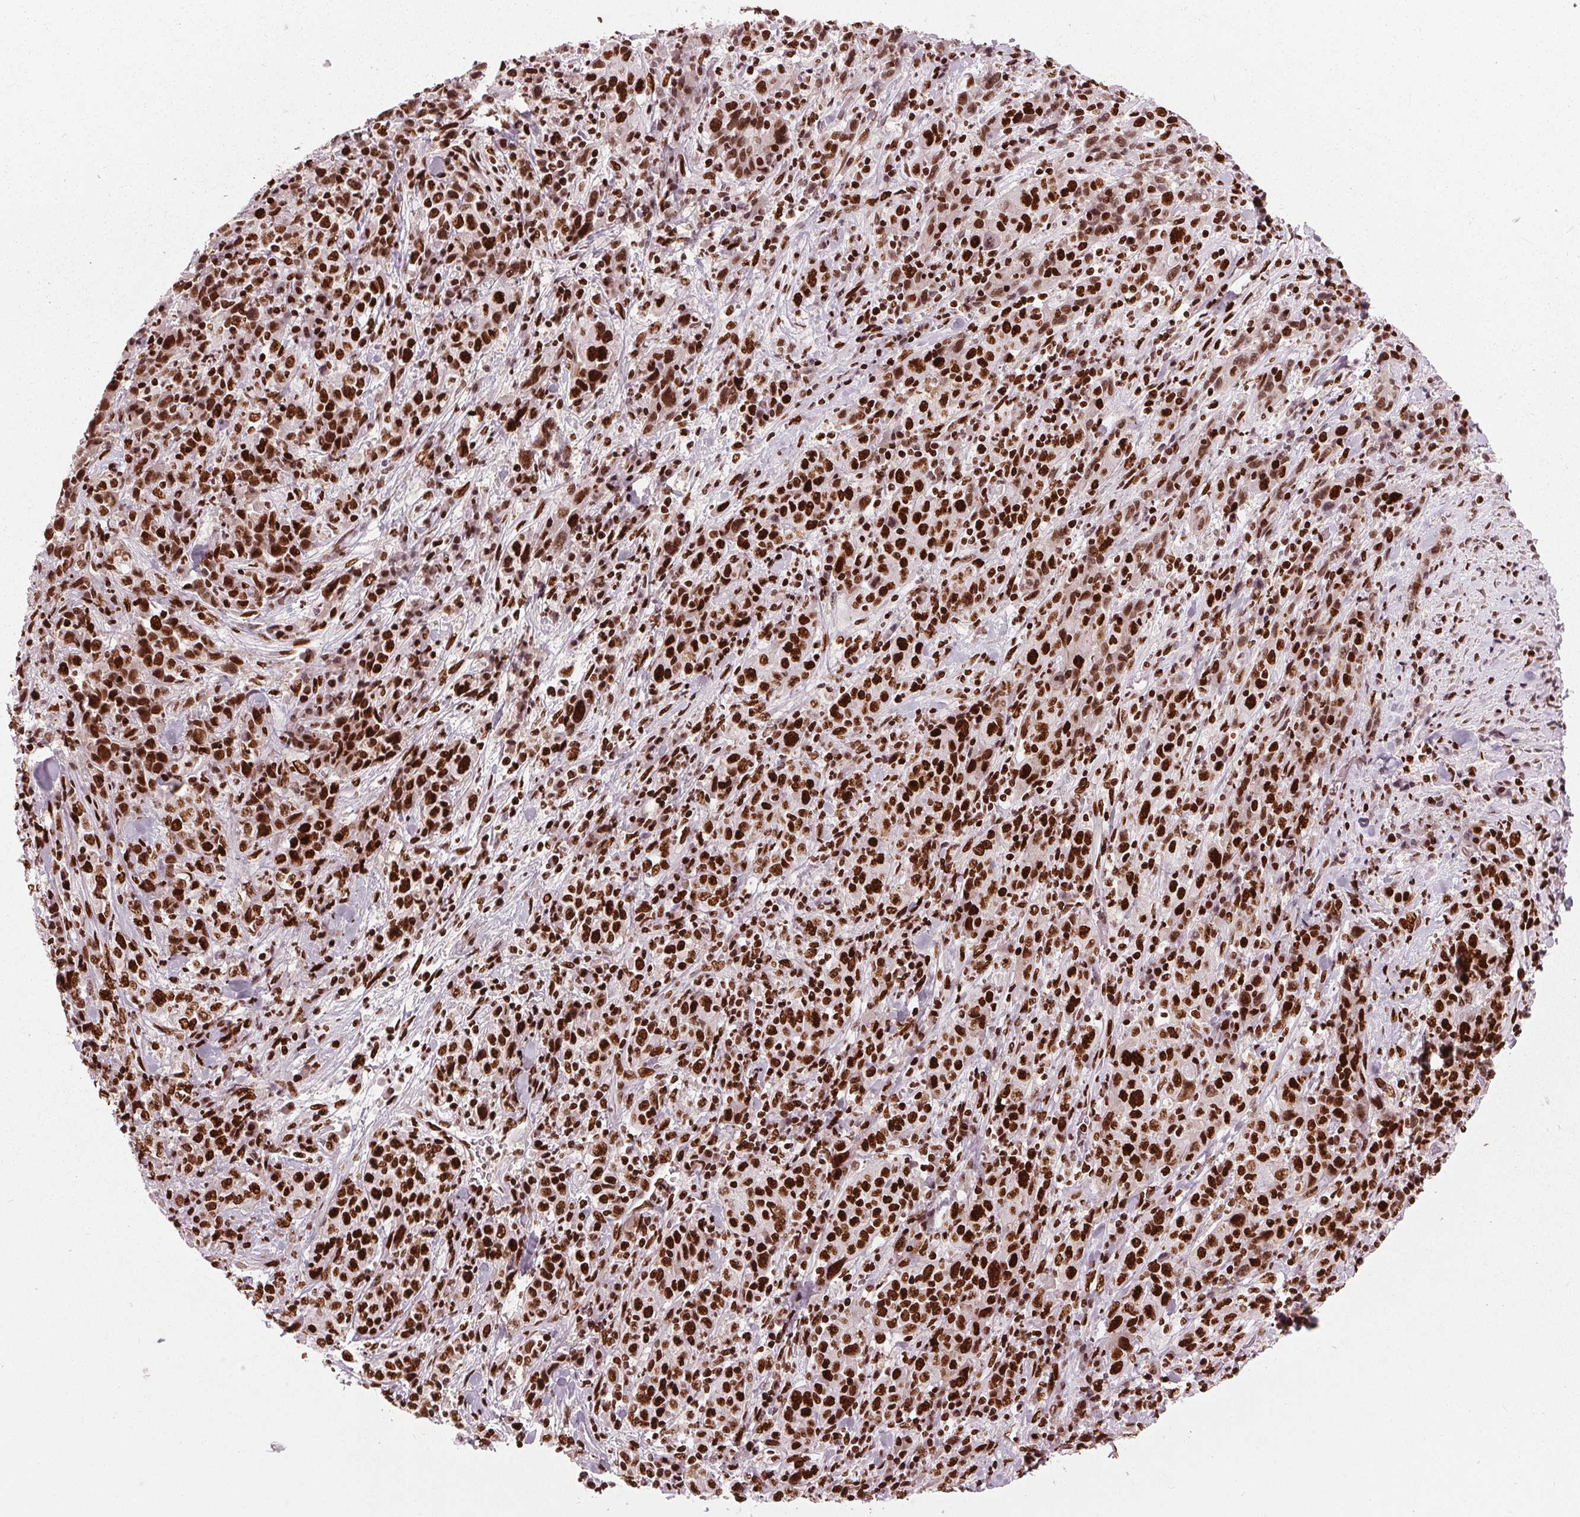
{"staining": {"intensity": "strong", "quantity": ">75%", "location": "nuclear"}, "tissue": "stomach cancer", "cell_type": "Tumor cells", "image_type": "cancer", "snomed": [{"axis": "morphology", "description": "Normal tissue, NOS"}, {"axis": "morphology", "description": "Adenocarcinoma, NOS"}, {"axis": "topography", "description": "Stomach, upper"}, {"axis": "topography", "description": "Stomach"}], "caption": "Protein expression analysis of stomach cancer displays strong nuclear staining in approximately >75% of tumor cells. (DAB IHC, brown staining for protein, blue staining for nuclei).", "gene": "BRD4", "patient": {"sex": "male", "age": 59}}